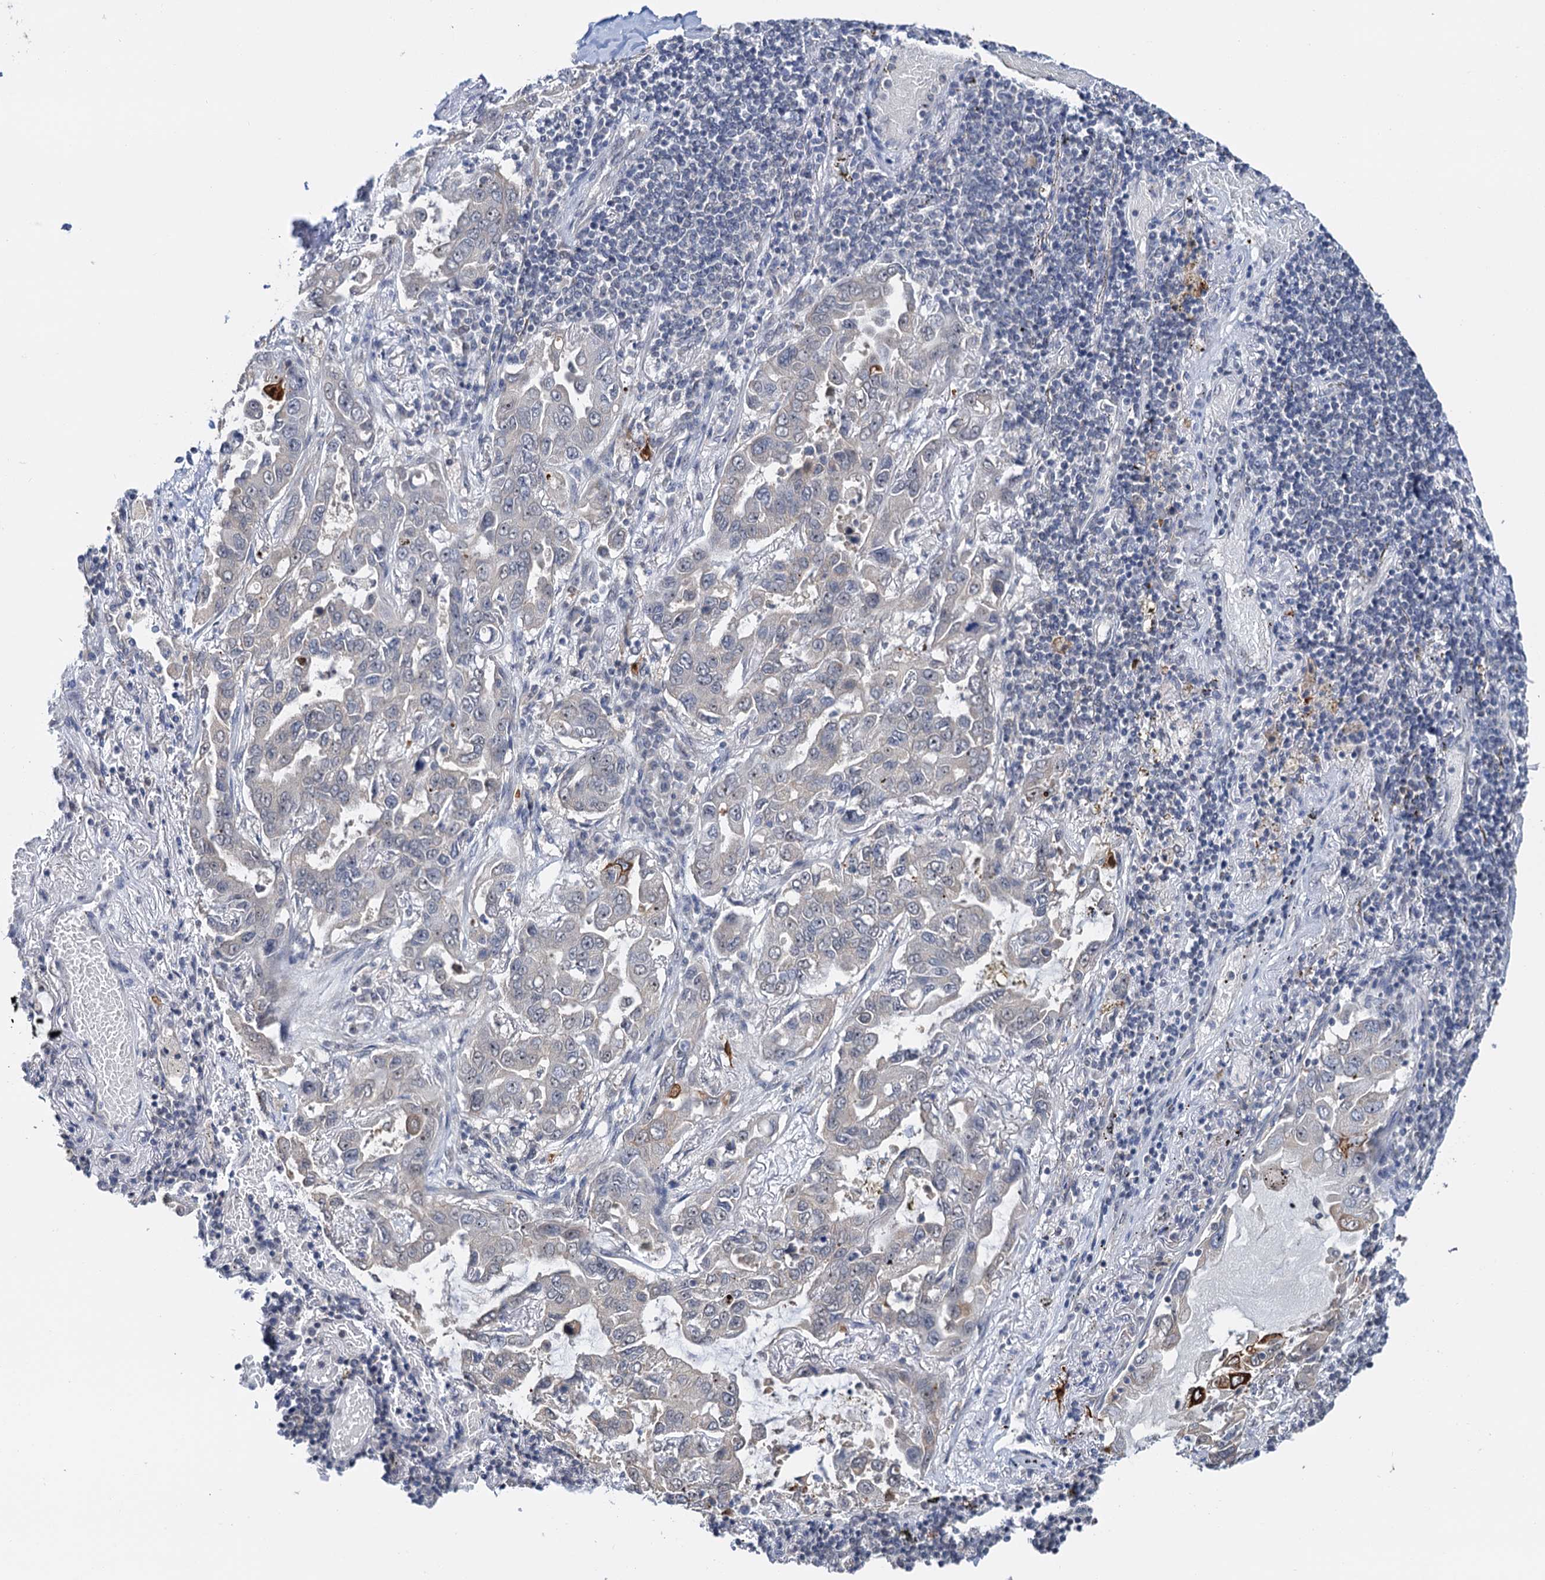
{"staining": {"intensity": "negative", "quantity": "none", "location": "none"}, "tissue": "lung cancer", "cell_type": "Tumor cells", "image_type": "cancer", "snomed": [{"axis": "morphology", "description": "Adenocarcinoma, NOS"}, {"axis": "topography", "description": "Lung"}], "caption": "Tumor cells show no significant protein expression in lung adenocarcinoma. The staining is performed using DAB (3,3'-diaminobenzidine) brown chromogen with nuclei counter-stained in using hematoxylin.", "gene": "NAT10", "patient": {"sex": "male", "age": 64}}